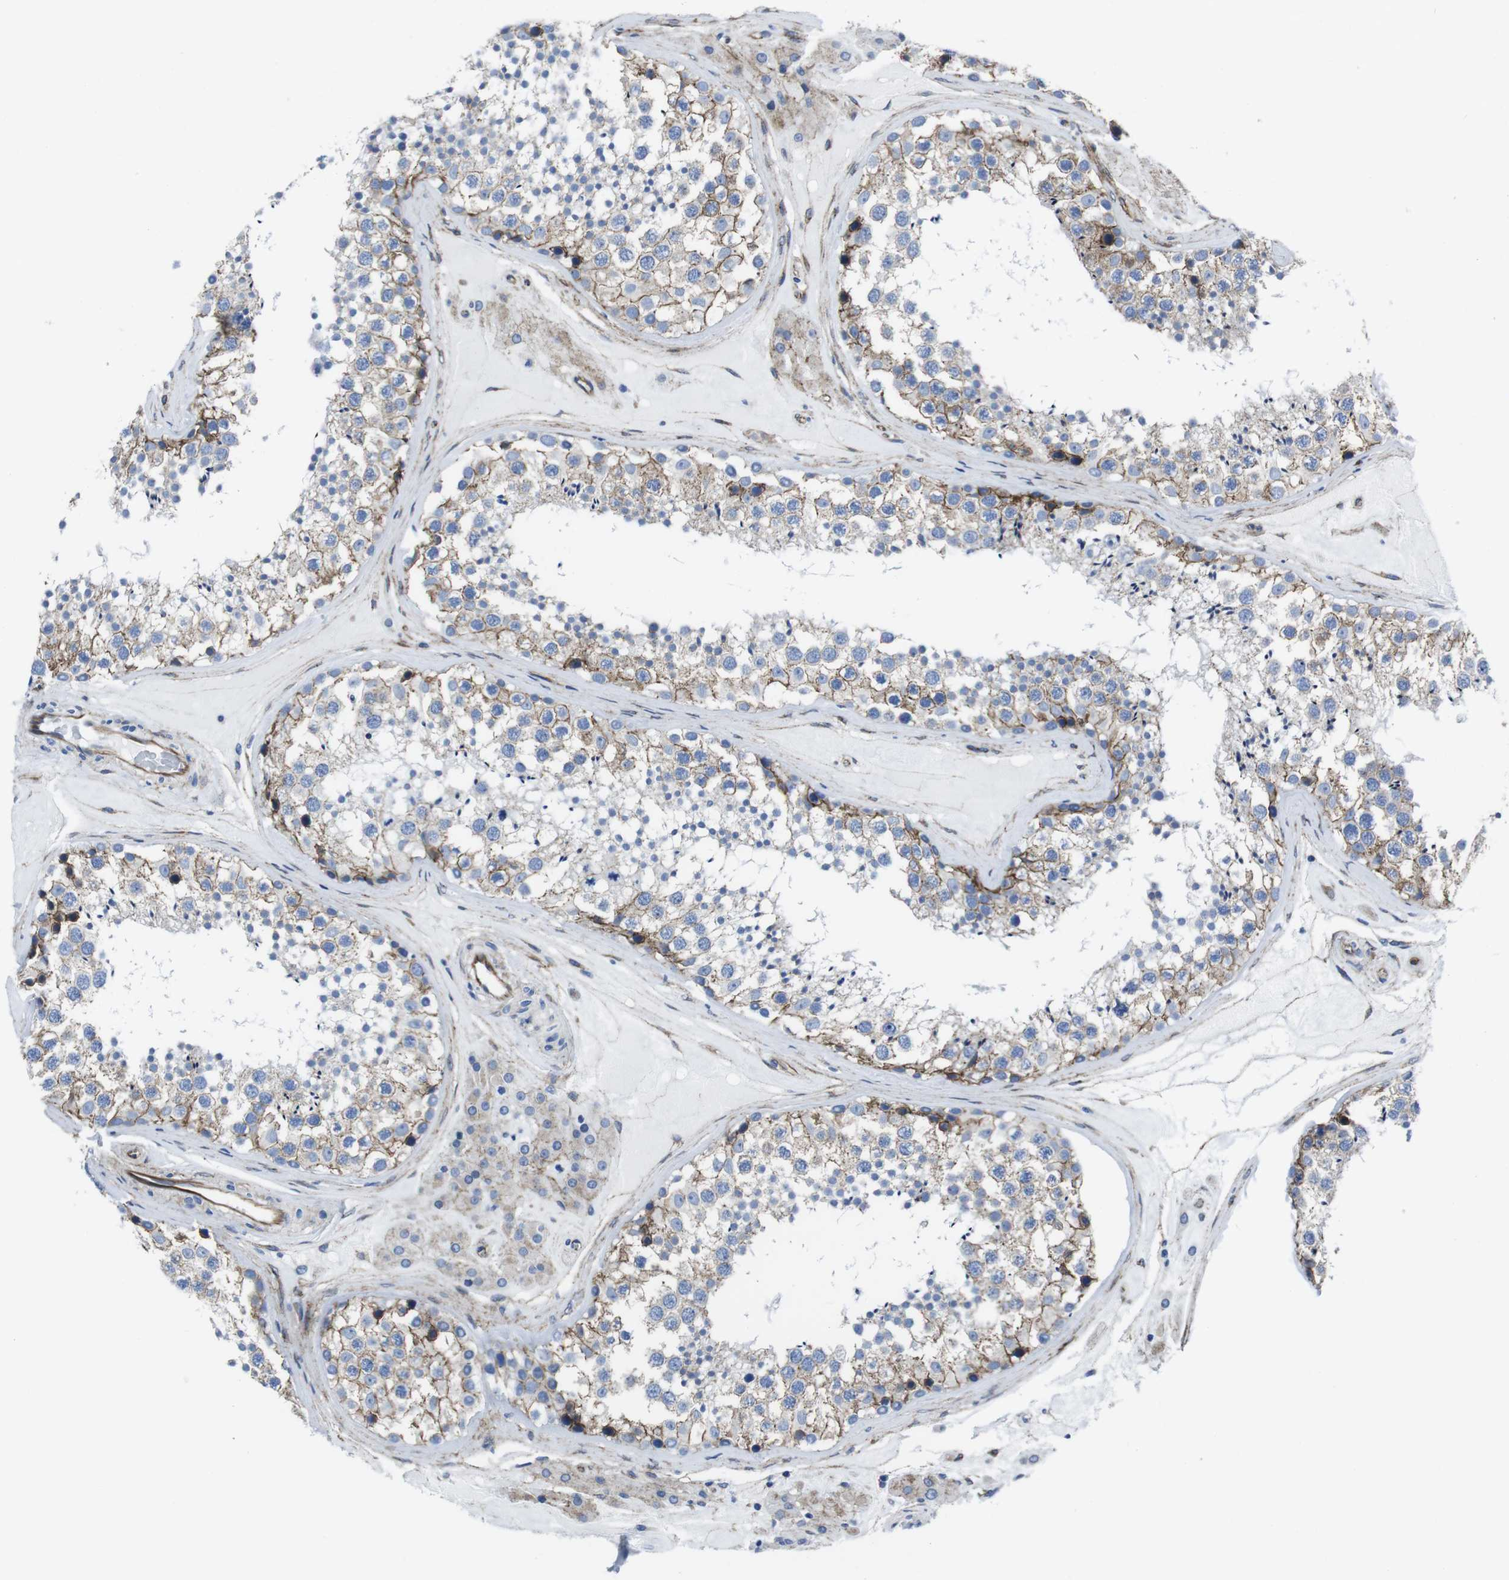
{"staining": {"intensity": "moderate", "quantity": ">75%", "location": "cytoplasmic/membranous"}, "tissue": "testis", "cell_type": "Cells in seminiferous ducts", "image_type": "normal", "snomed": [{"axis": "morphology", "description": "Normal tissue, NOS"}, {"axis": "topography", "description": "Testis"}], "caption": "Immunohistochemistry micrograph of benign testis: human testis stained using immunohistochemistry shows medium levels of moderate protein expression localized specifically in the cytoplasmic/membranous of cells in seminiferous ducts, appearing as a cytoplasmic/membranous brown color.", "gene": "NUMB", "patient": {"sex": "male", "age": 46}}